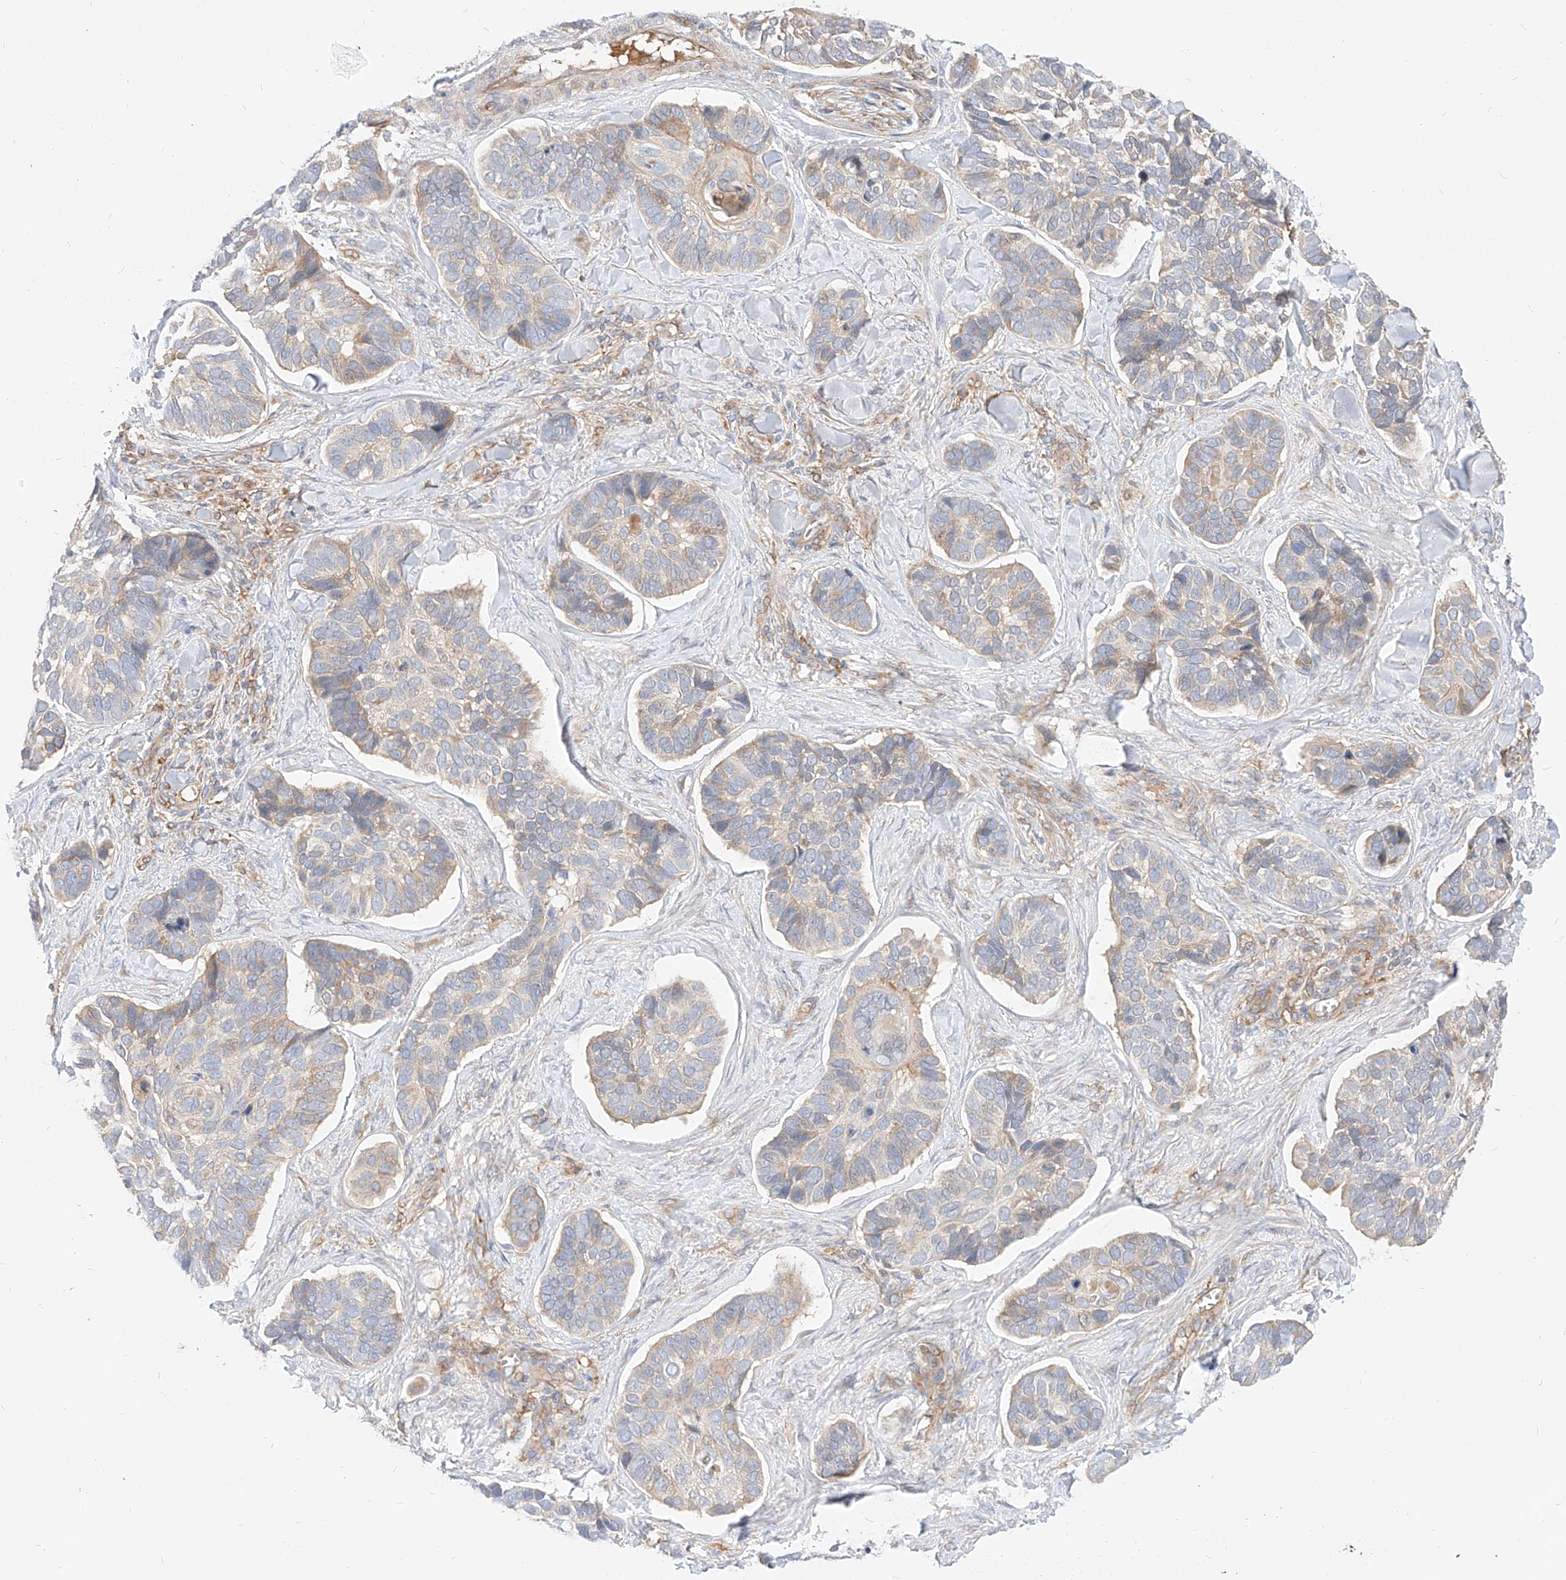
{"staining": {"intensity": "weak", "quantity": "25%-75%", "location": "cytoplasmic/membranous"}, "tissue": "skin cancer", "cell_type": "Tumor cells", "image_type": "cancer", "snomed": [{"axis": "morphology", "description": "Basal cell carcinoma"}, {"axis": "topography", "description": "Skin"}], "caption": "Skin basal cell carcinoma tissue shows weak cytoplasmic/membranous positivity in about 25%-75% of tumor cells, visualized by immunohistochemistry.", "gene": "NFAM1", "patient": {"sex": "male", "age": 62}}